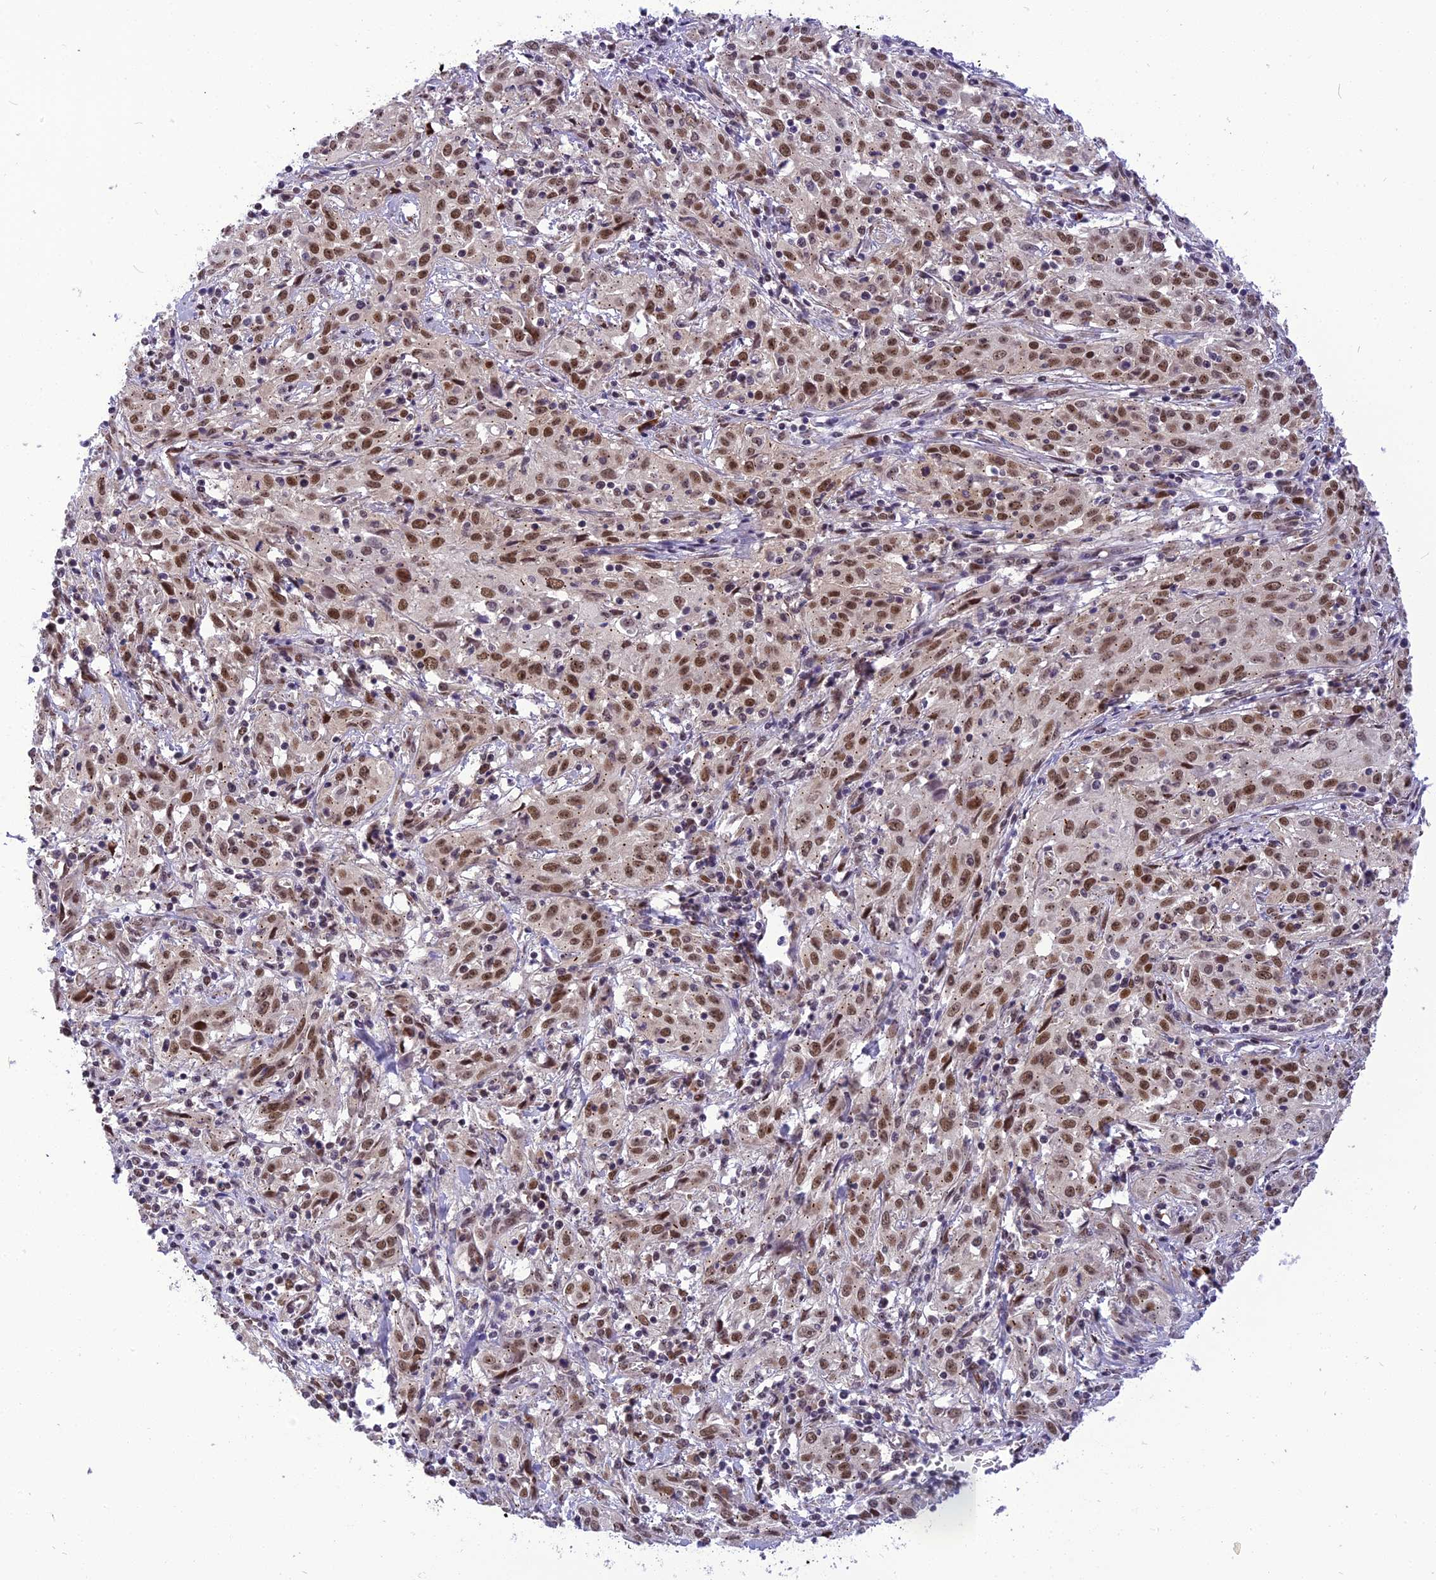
{"staining": {"intensity": "moderate", "quantity": ">75%", "location": "nuclear"}, "tissue": "cervical cancer", "cell_type": "Tumor cells", "image_type": "cancer", "snomed": [{"axis": "morphology", "description": "Squamous cell carcinoma, NOS"}, {"axis": "topography", "description": "Cervix"}], "caption": "A medium amount of moderate nuclear staining is seen in approximately >75% of tumor cells in cervical cancer tissue.", "gene": "IRF2BP1", "patient": {"sex": "female", "age": 57}}